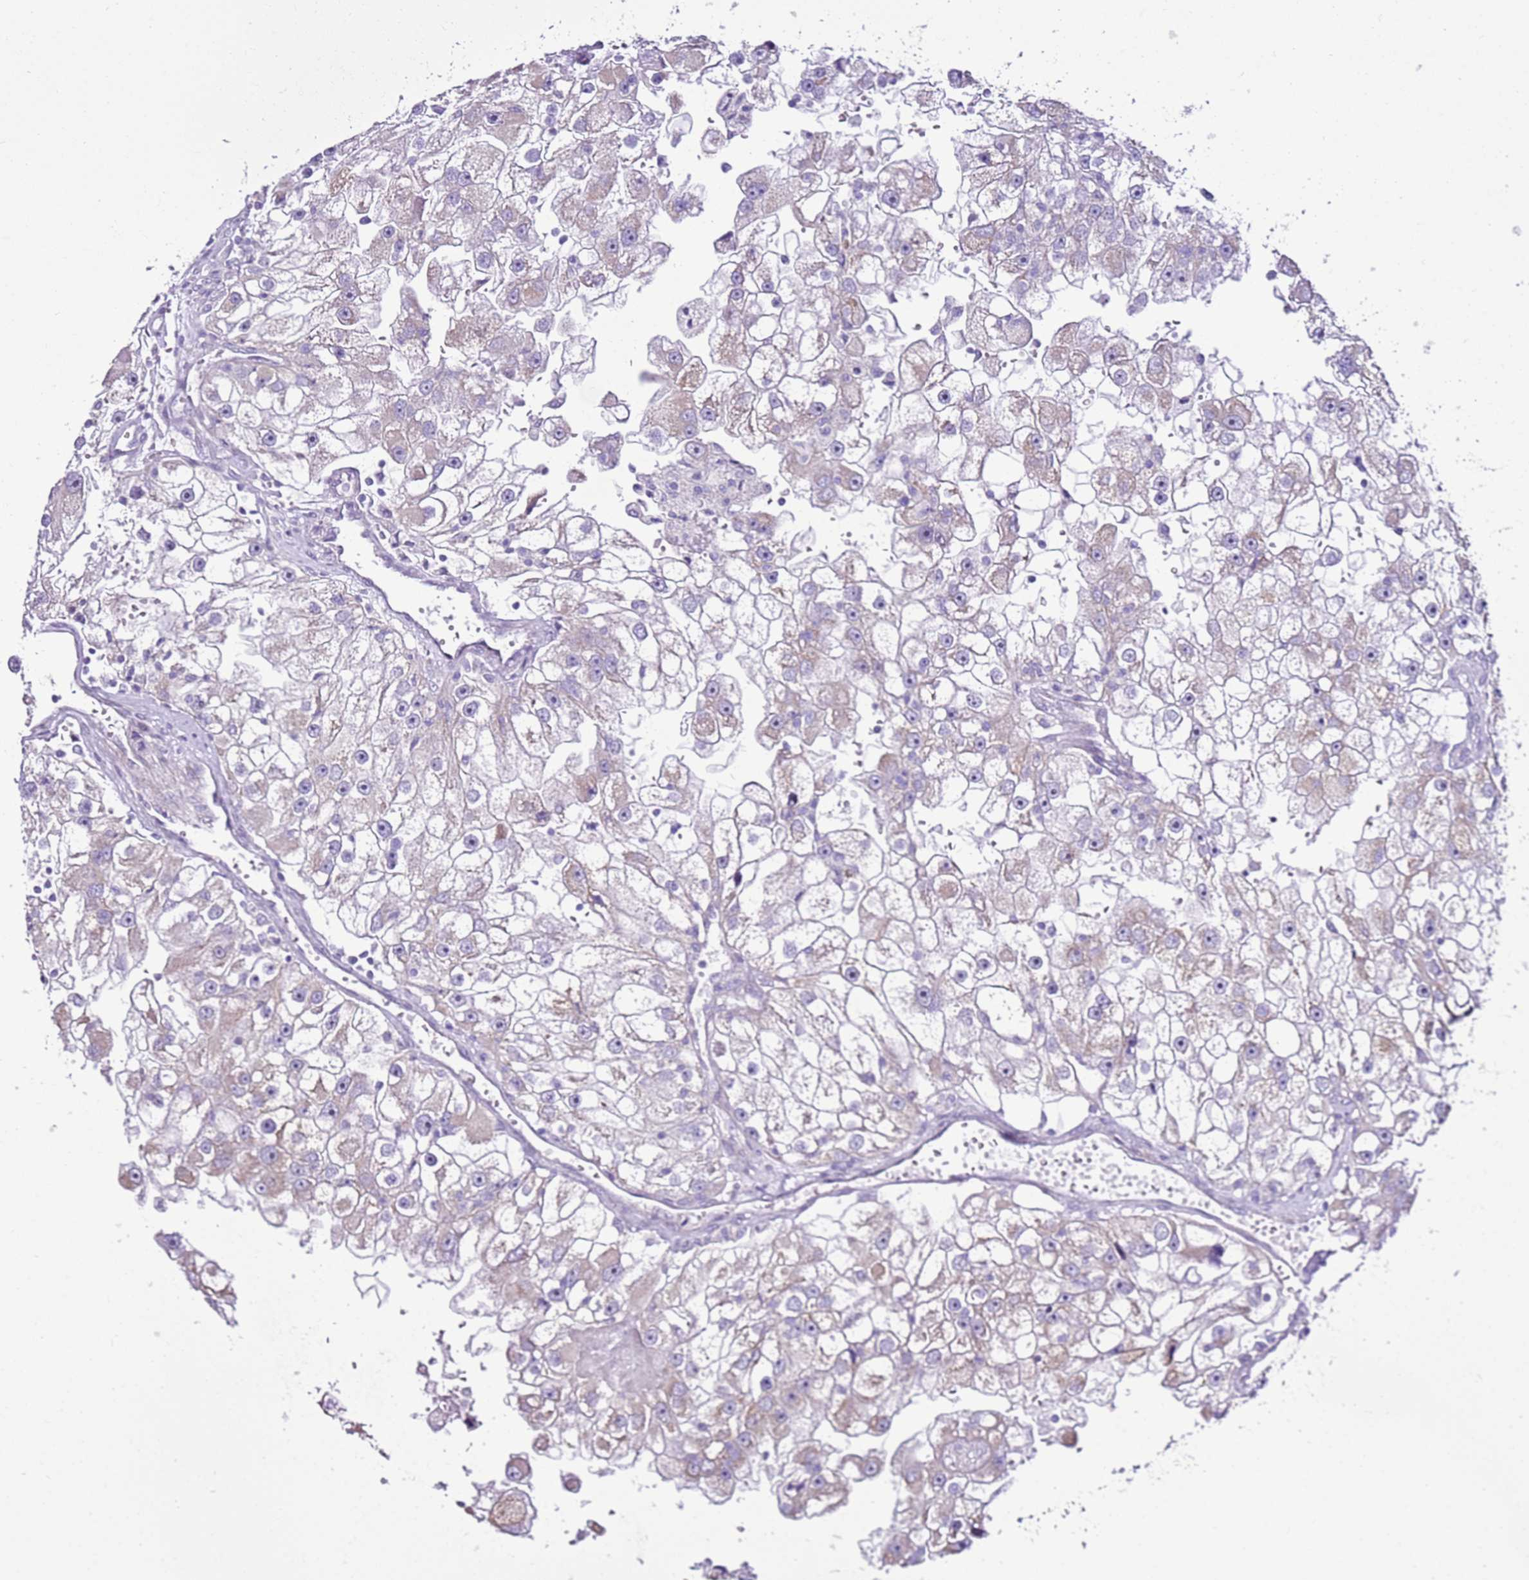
{"staining": {"intensity": "negative", "quantity": "none", "location": "none"}, "tissue": "renal cancer", "cell_type": "Tumor cells", "image_type": "cancer", "snomed": [{"axis": "morphology", "description": "Adenocarcinoma, NOS"}, {"axis": "topography", "description": "Kidney"}], "caption": "A photomicrograph of human renal cancer is negative for staining in tumor cells.", "gene": "SLC38A5", "patient": {"sex": "male", "age": 63}}